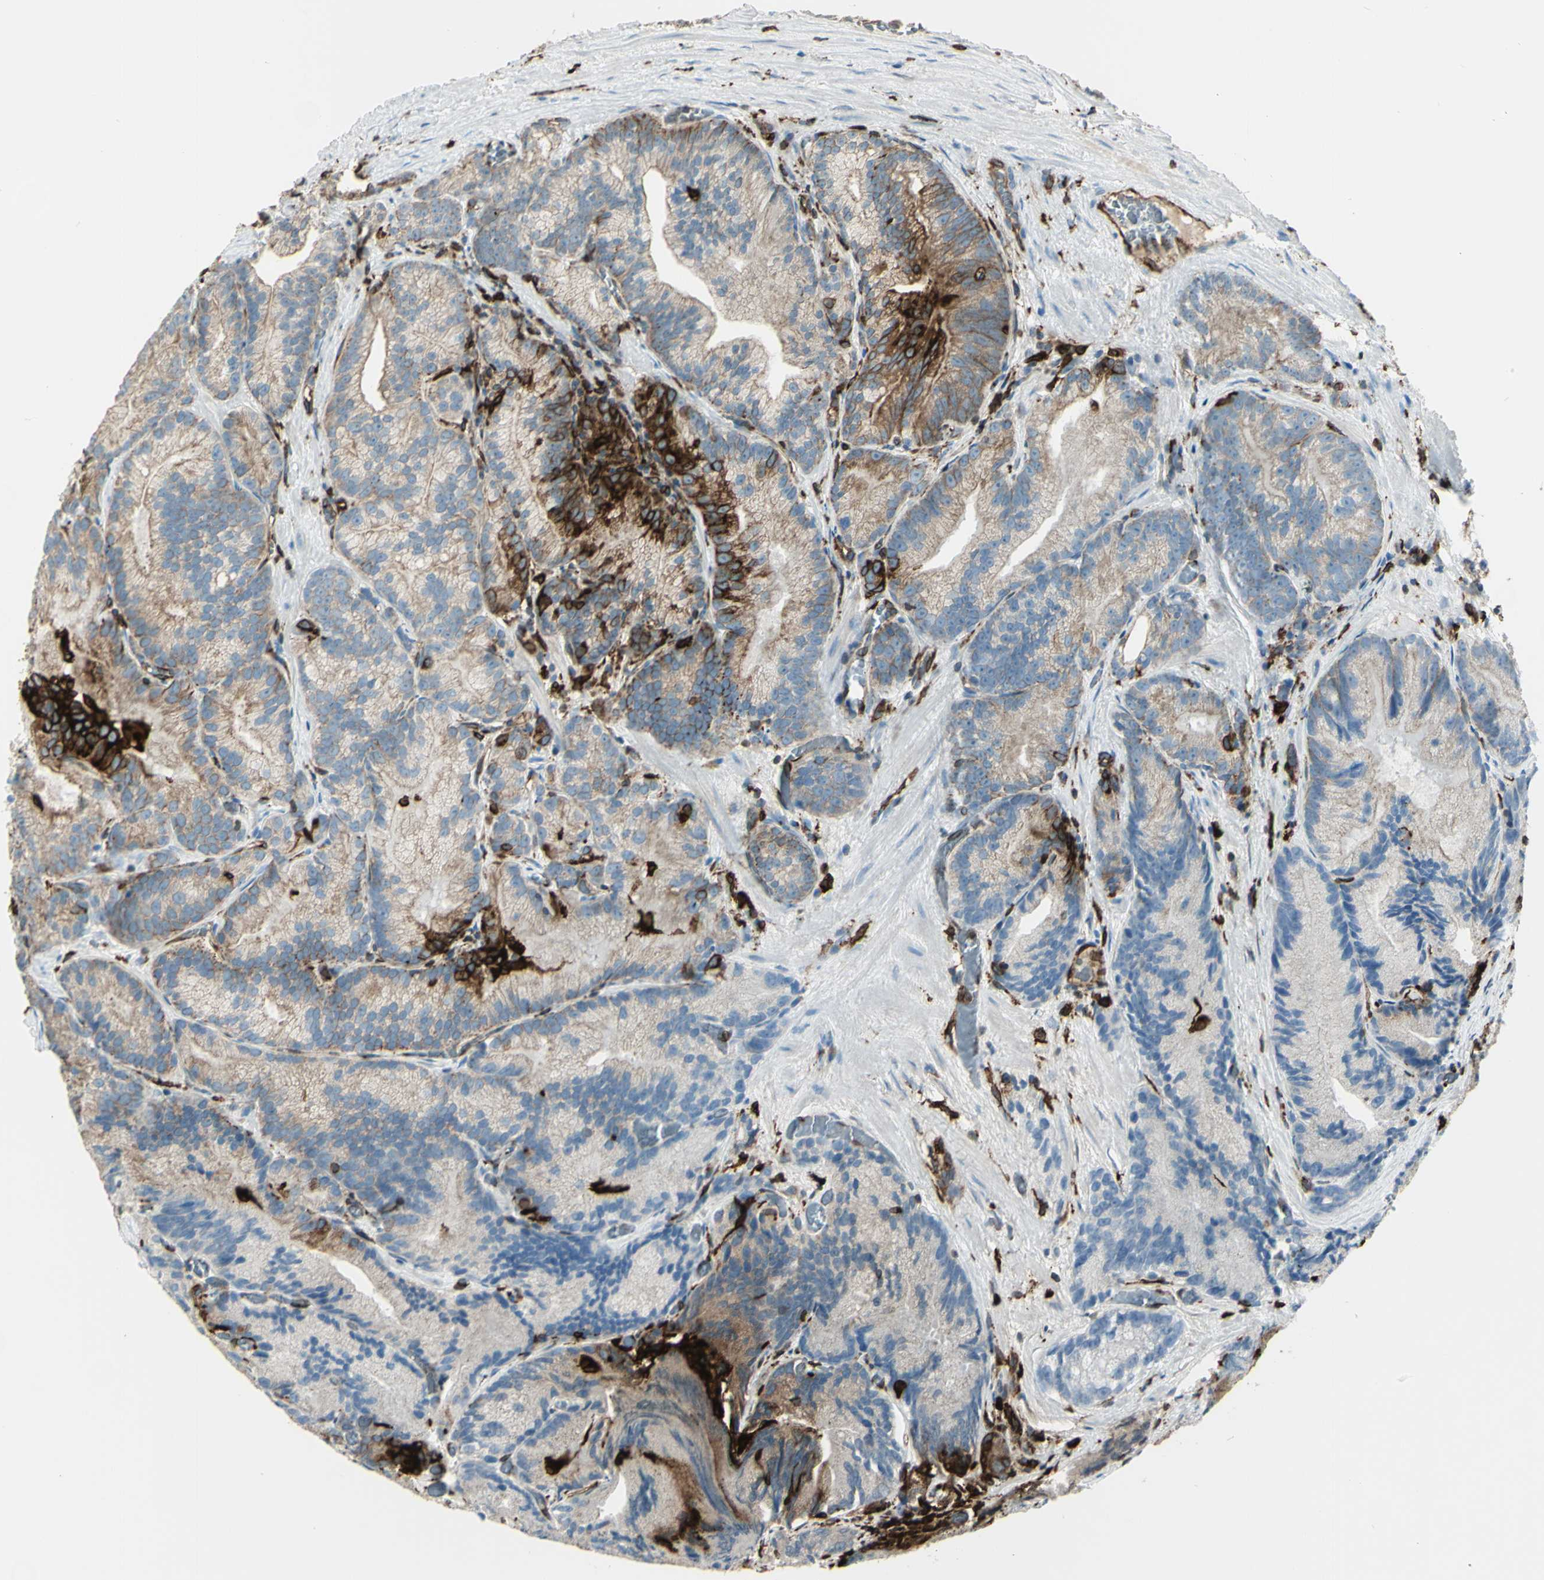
{"staining": {"intensity": "moderate", "quantity": ">75%", "location": "cytoplasmic/membranous"}, "tissue": "prostate cancer", "cell_type": "Tumor cells", "image_type": "cancer", "snomed": [{"axis": "morphology", "description": "Adenocarcinoma, Low grade"}, {"axis": "topography", "description": "Prostate"}], "caption": "High-power microscopy captured an immunohistochemistry (IHC) image of prostate cancer, revealing moderate cytoplasmic/membranous staining in about >75% of tumor cells. The protein is shown in brown color, while the nuclei are stained blue.", "gene": "CD74", "patient": {"sex": "male", "age": 89}}